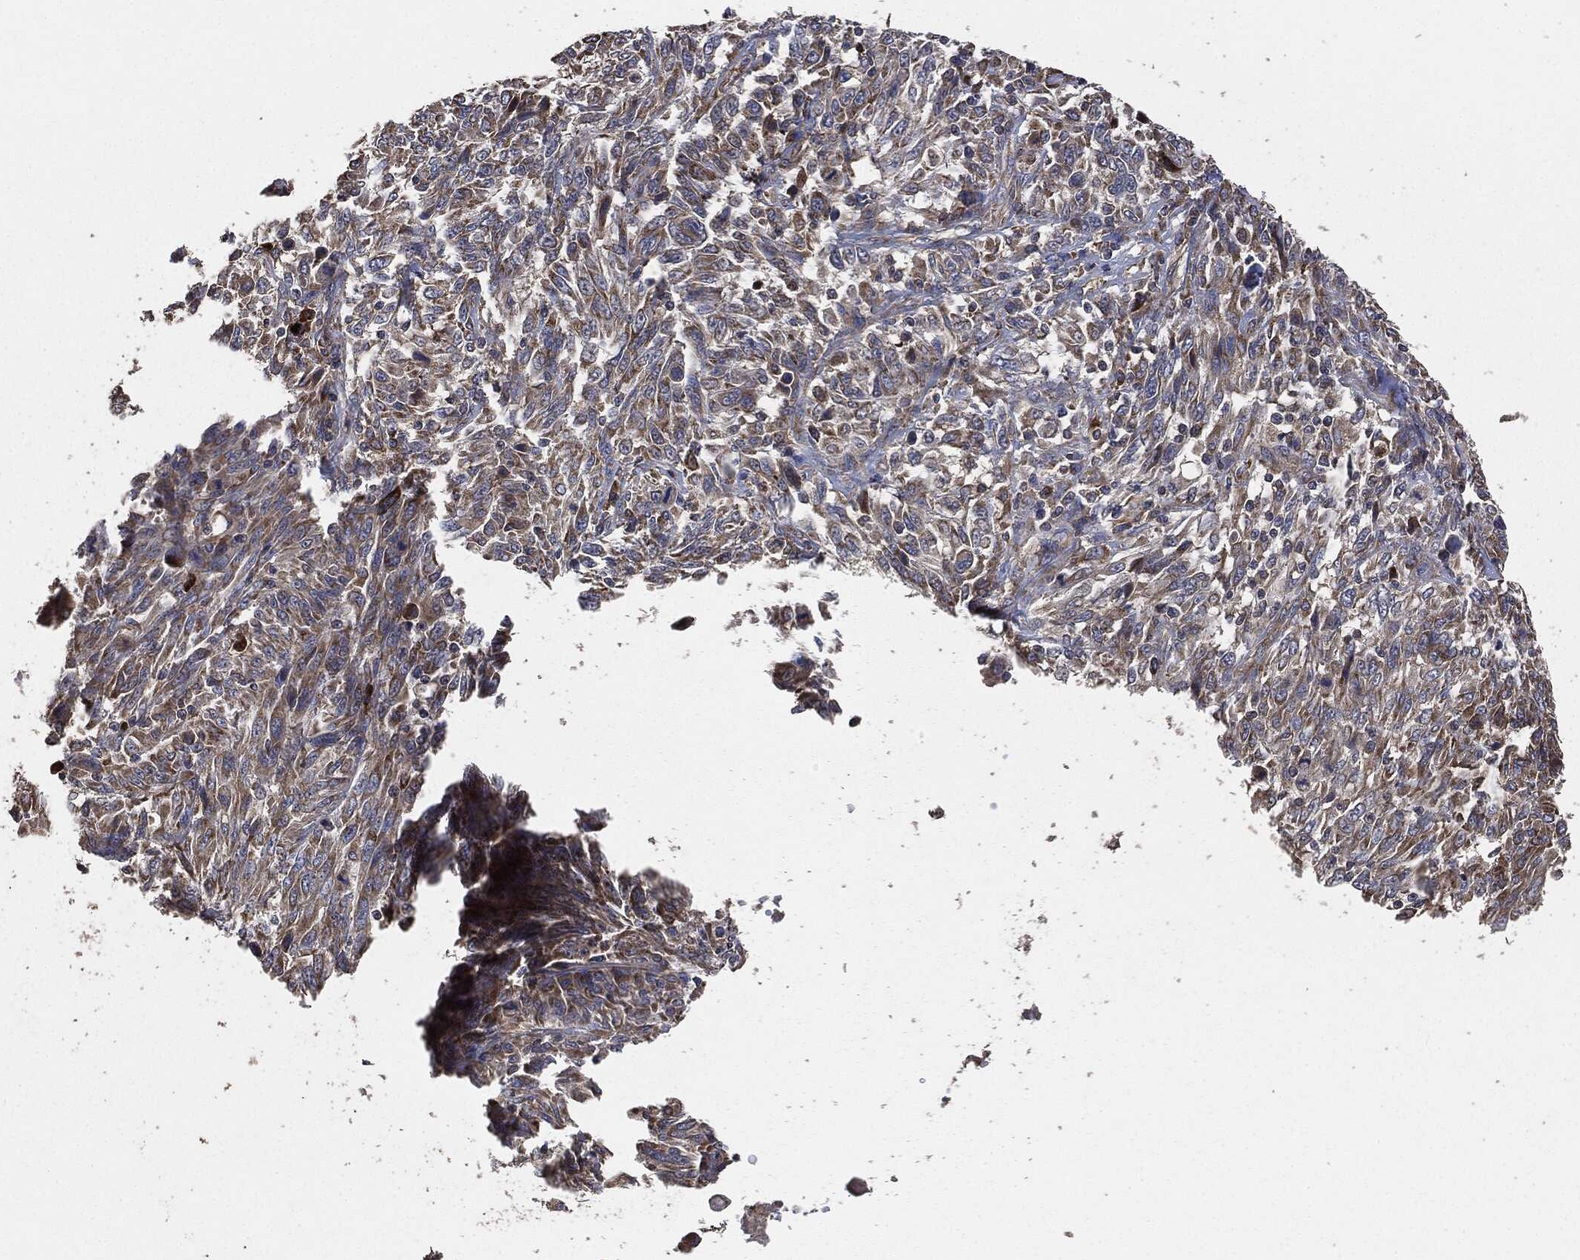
{"staining": {"intensity": "moderate", "quantity": "25%-75%", "location": "cytoplasmic/membranous"}, "tissue": "melanoma", "cell_type": "Tumor cells", "image_type": "cancer", "snomed": [{"axis": "morphology", "description": "Malignant melanoma, NOS"}, {"axis": "topography", "description": "Skin"}], "caption": "A high-resolution histopathology image shows IHC staining of malignant melanoma, which exhibits moderate cytoplasmic/membranous expression in about 25%-75% of tumor cells.", "gene": "STK3", "patient": {"sex": "female", "age": 91}}